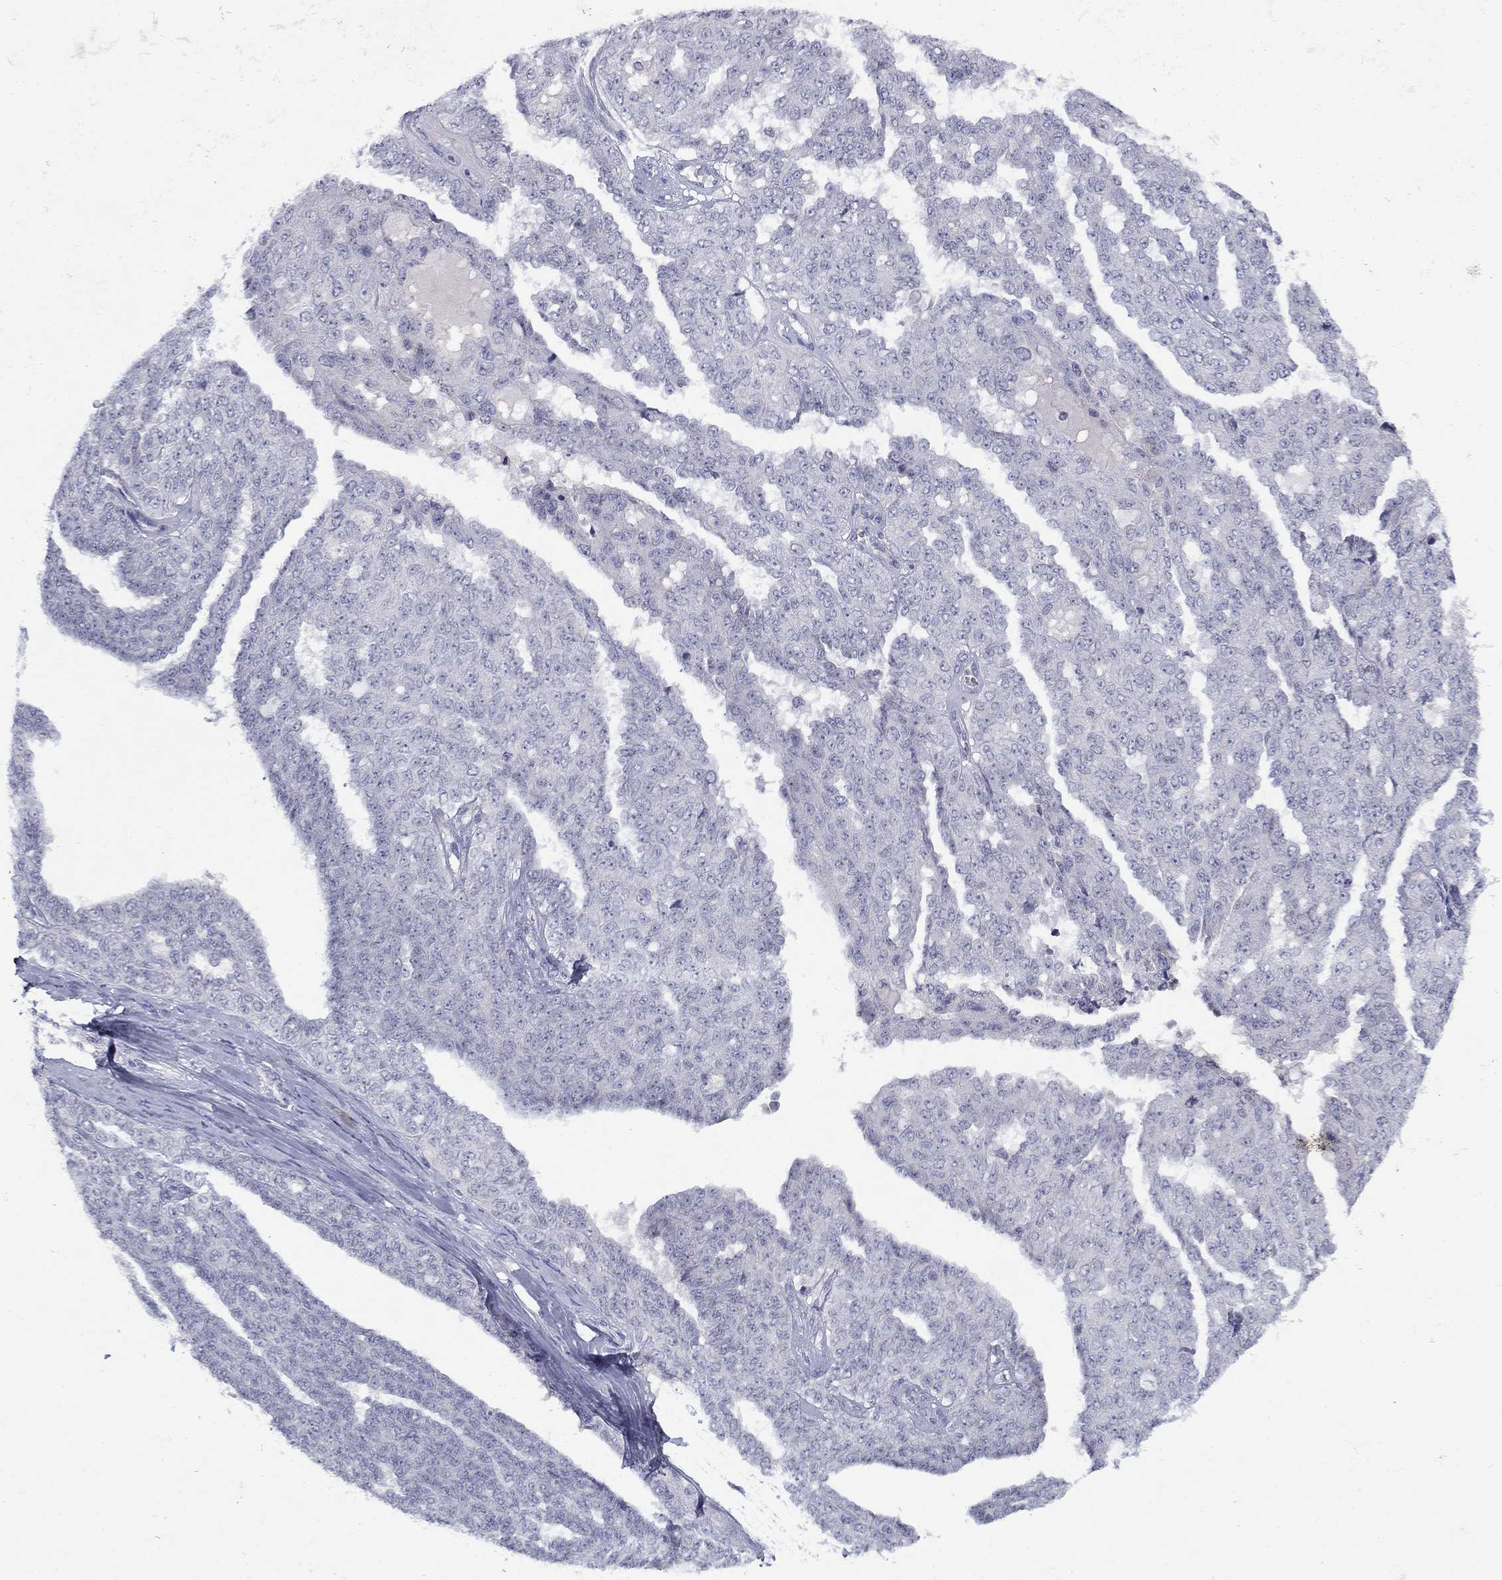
{"staining": {"intensity": "negative", "quantity": "none", "location": "none"}, "tissue": "ovarian cancer", "cell_type": "Tumor cells", "image_type": "cancer", "snomed": [{"axis": "morphology", "description": "Cystadenocarcinoma, serous, NOS"}, {"axis": "topography", "description": "Ovary"}], "caption": "This is an immunohistochemistry micrograph of human serous cystadenocarcinoma (ovarian). There is no expression in tumor cells.", "gene": "CACNA1A", "patient": {"sex": "female", "age": 71}}